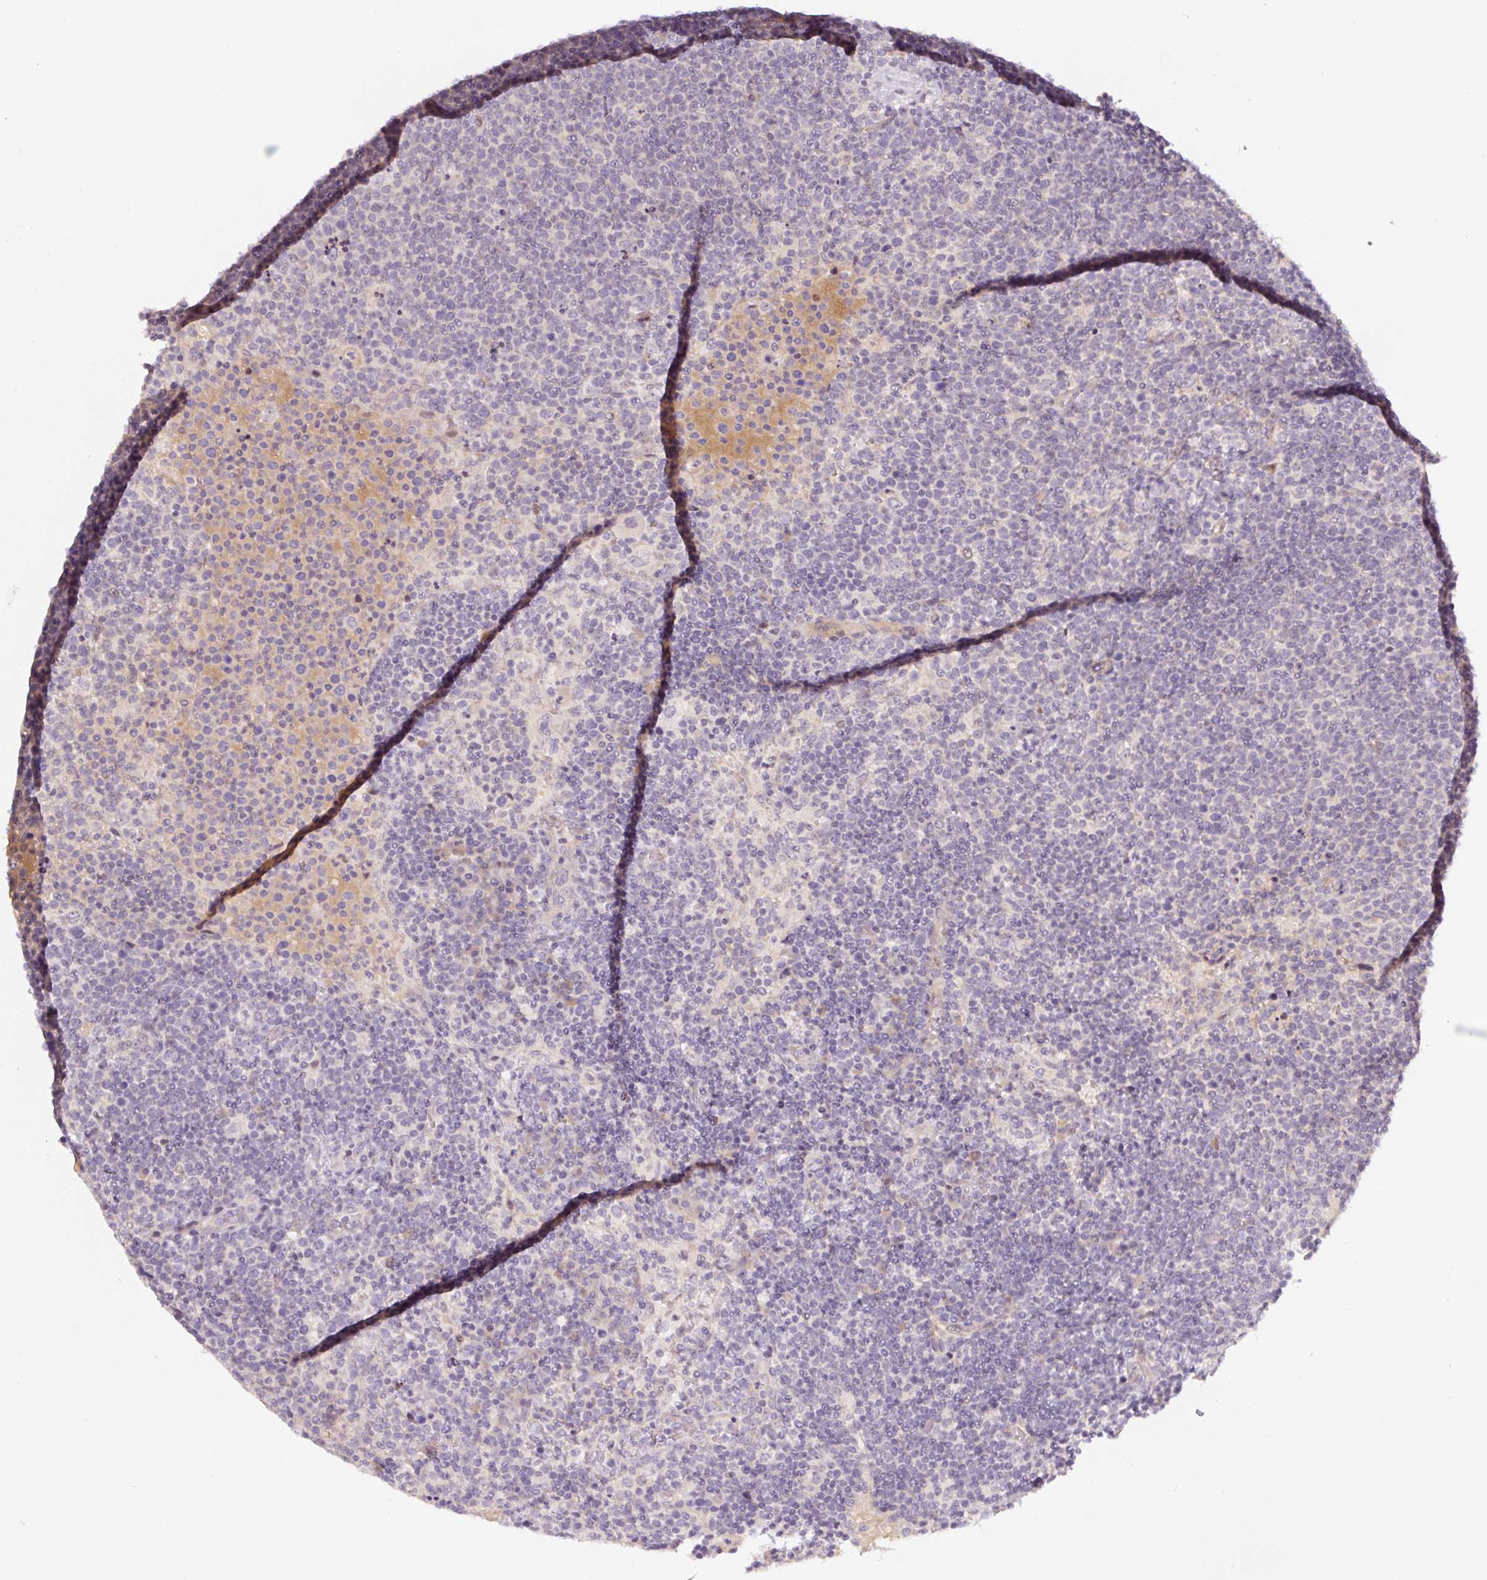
{"staining": {"intensity": "negative", "quantity": "none", "location": "none"}, "tissue": "lymphoma", "cell_type": "Tumor cells", "image_type": "cancer", "snomed": [{"axis": "morphology", "description": "Malignant lymphoma, non-Hodgkin's type, High grade"}, {"axis": "topography", "description": "Lymph node"}], "caption": "Immunohistochemical staining of human malignant lymphoma, non-Hodgkin's type (high-grade) demonstrates no significant expression in tumor cells. (DAB immunohistochemistry, high magnification).", "gene": "PWWP3B", "patient": {"sex": "male", "age": 61}}